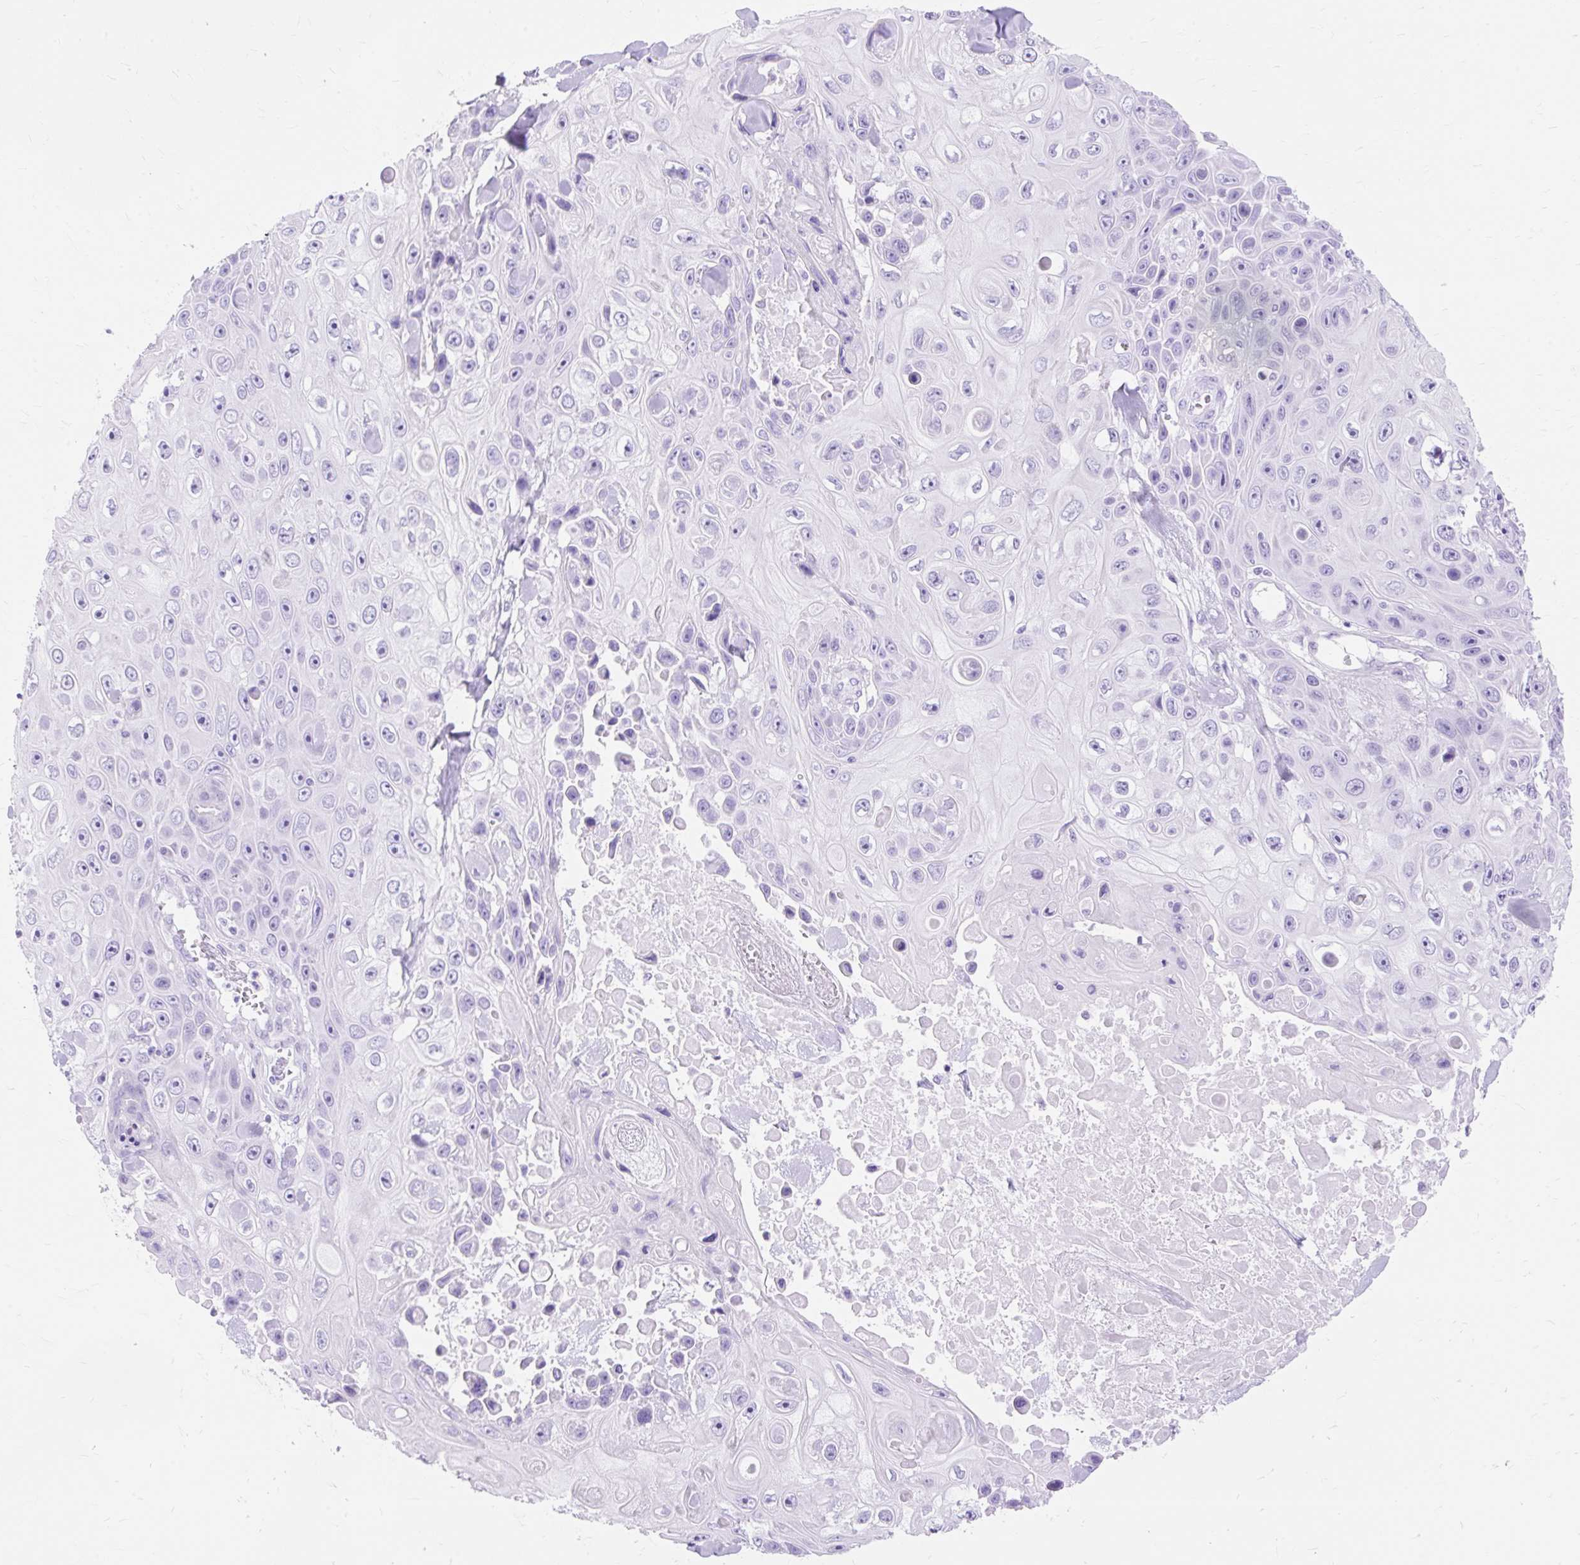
{"staining": {"intensity": "negative", "quantity": "none", "location": "none"}, "tissue": "skin cancer", "cell_type": "Tumor cells", "image_type": "cancer", "snomed": [{"axis": "morphology", "description": "Squamous cell carcinoma, NOS"}, {"axis": "topography", "description": "Skin"}], "caption": "Immunohistochemical staining of skin squamous cell carcinoma reveals no significant expression in tumor cells.", "gene": "MBP", "patient": {"sex": "male", "age": 82}}